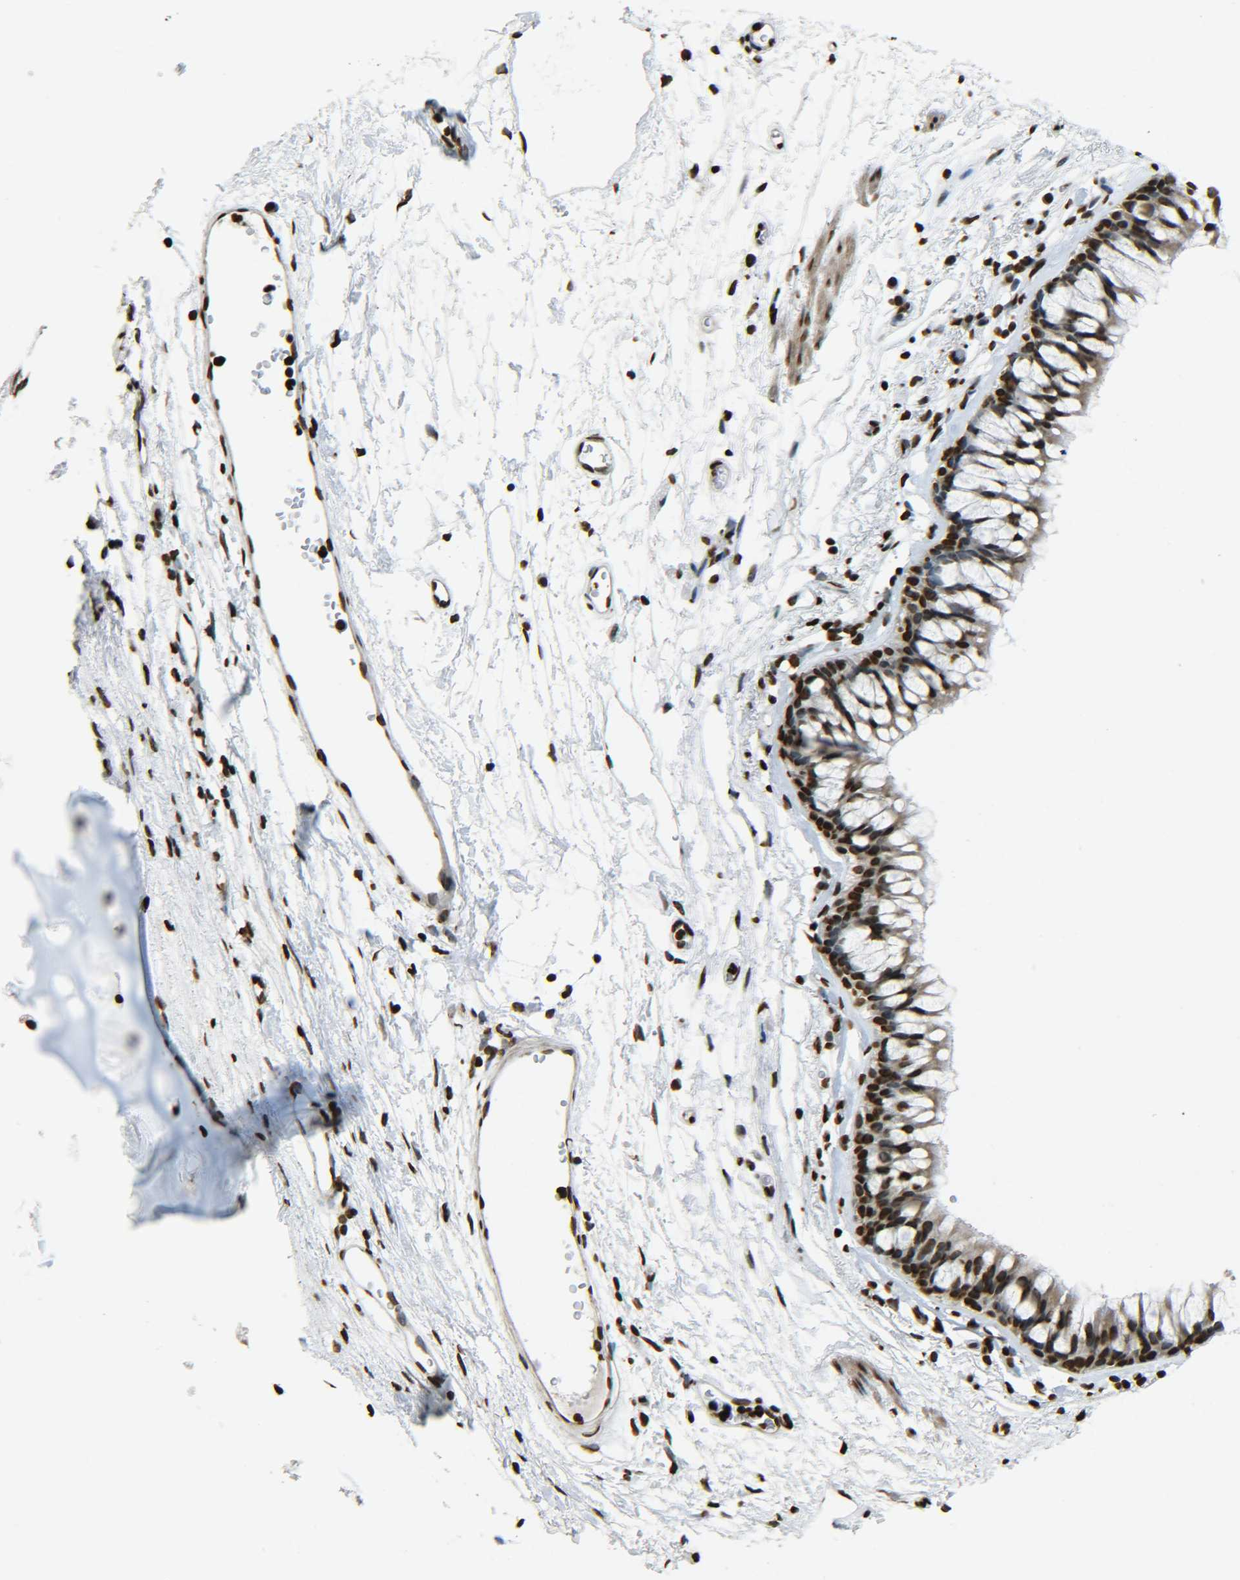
{"staining": {"intensity": "strong", "quantity": ">75%", "location": "nuclear"}, "tissue": "bronchus", "cell_type": "Respiratory epithelial cells", "image_type": "normal", "snomed": [{"axis": "morphology", "description": "Normal tissue, NOS"}, {"axis": "topography", "description": "Cartilage tissue"}, {"axis": "topography", "description": "Bronchus"}], "caption": "A photomicrograph of bronchus stained for a protein exhibits strong nuclear brown staining in respiratory epithelial cells. The protein of interest is shown in brown color, while the nuclei are stained blue.", "gene": "H4C16", "patient": {"sex": "female", "age": 53}}